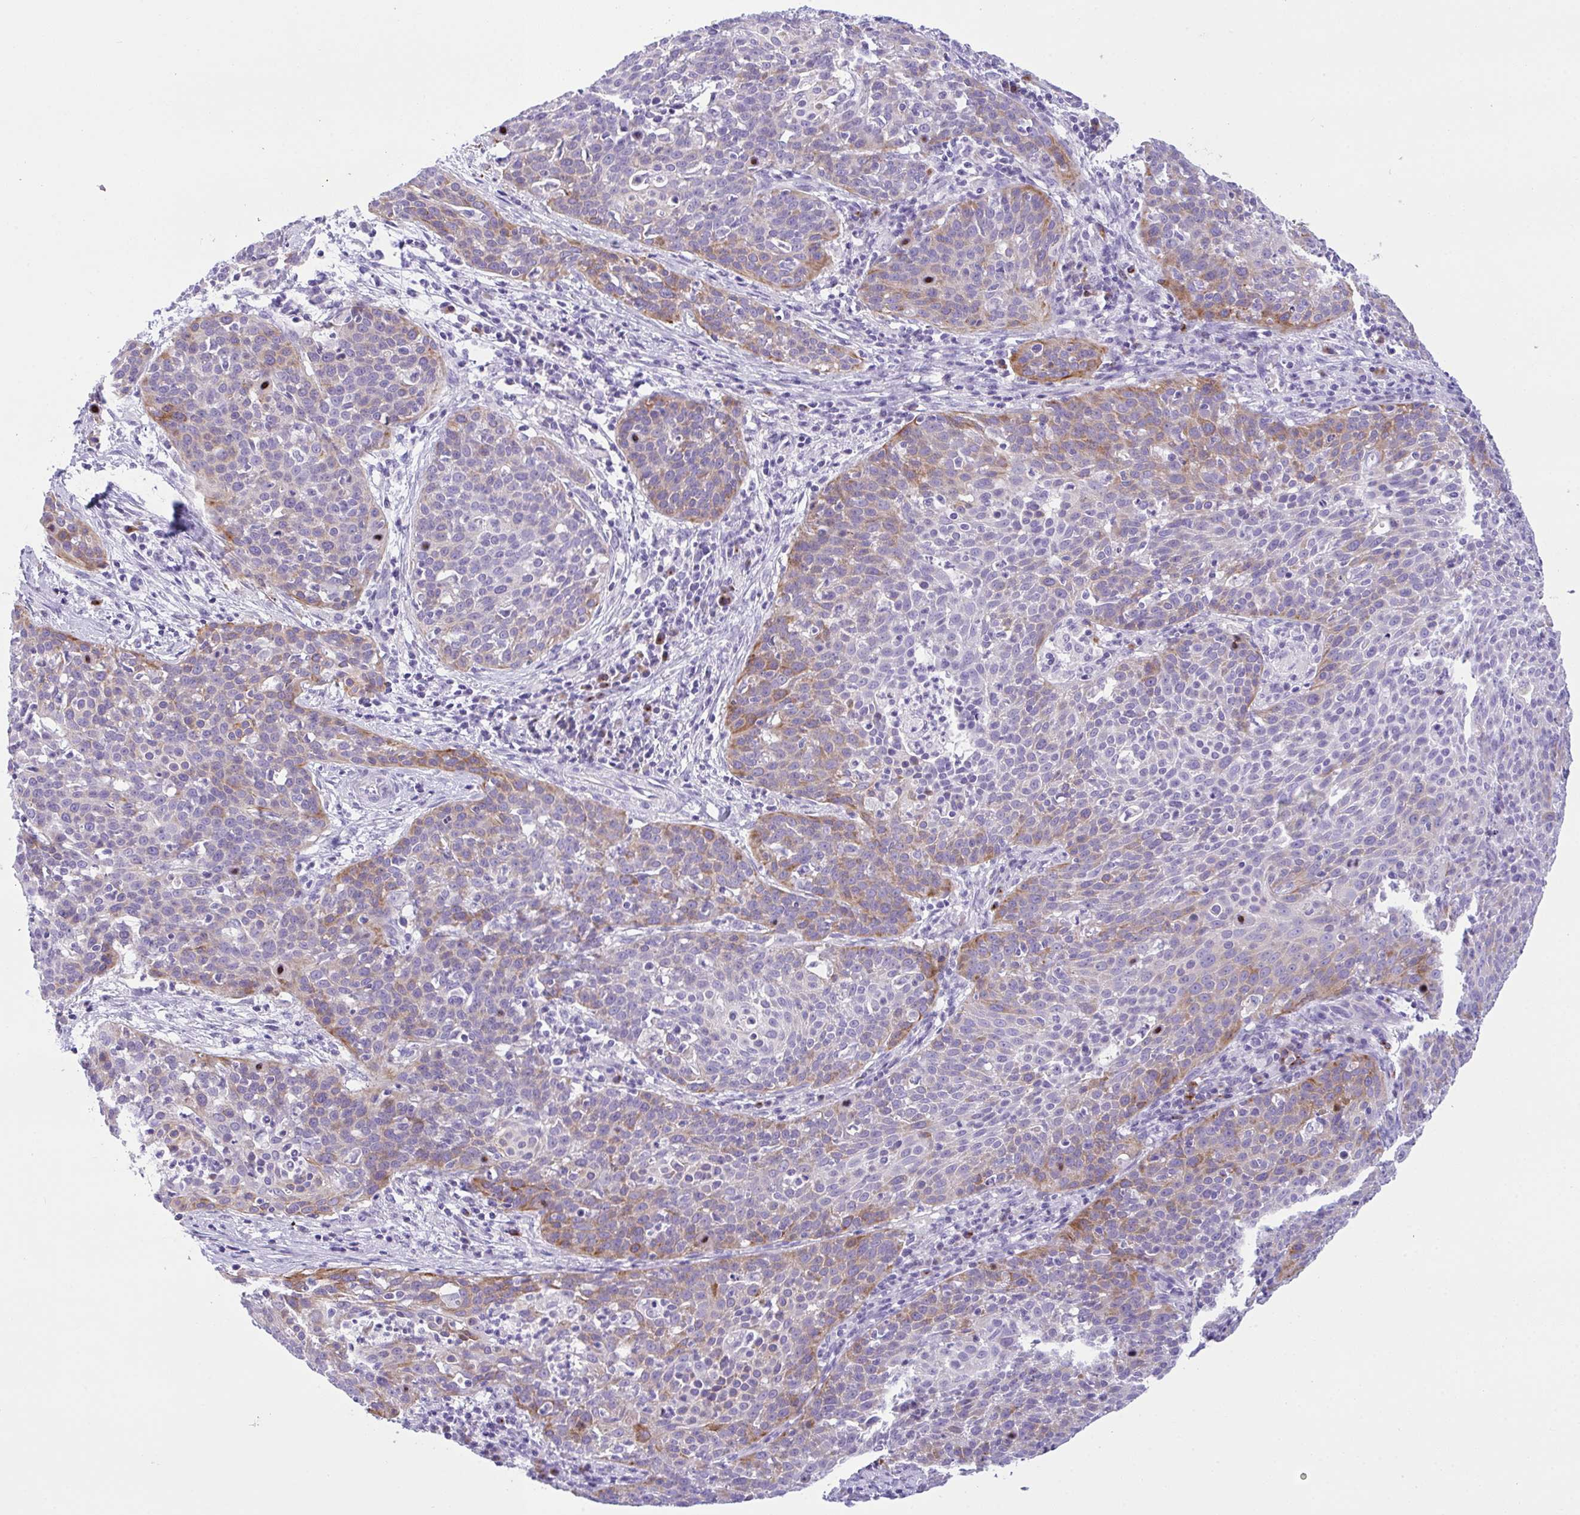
{"staining": {"intensity": "moderate", "quantity": "25%-75%", "location": "cytoplasmic/membranous"}, "tissue": "cervical cancer", "cell_type": "Tumor cells", "image_type": "cancer", "snomed": [{"axis": "morphology", "description": "Squamous cell carcinoma, NOS"}, {"axis": "topography", "description": "Cervix"}], "caption": "There is medium levels of moderate cytoplasmic/membranous staining in tumor cells of cervical squamous cell carcinoma, as demonstrated by immunohistochemical staining (brown color).", "gene": "FBXL20", "patient": {"sex": "female", "age": 38}}